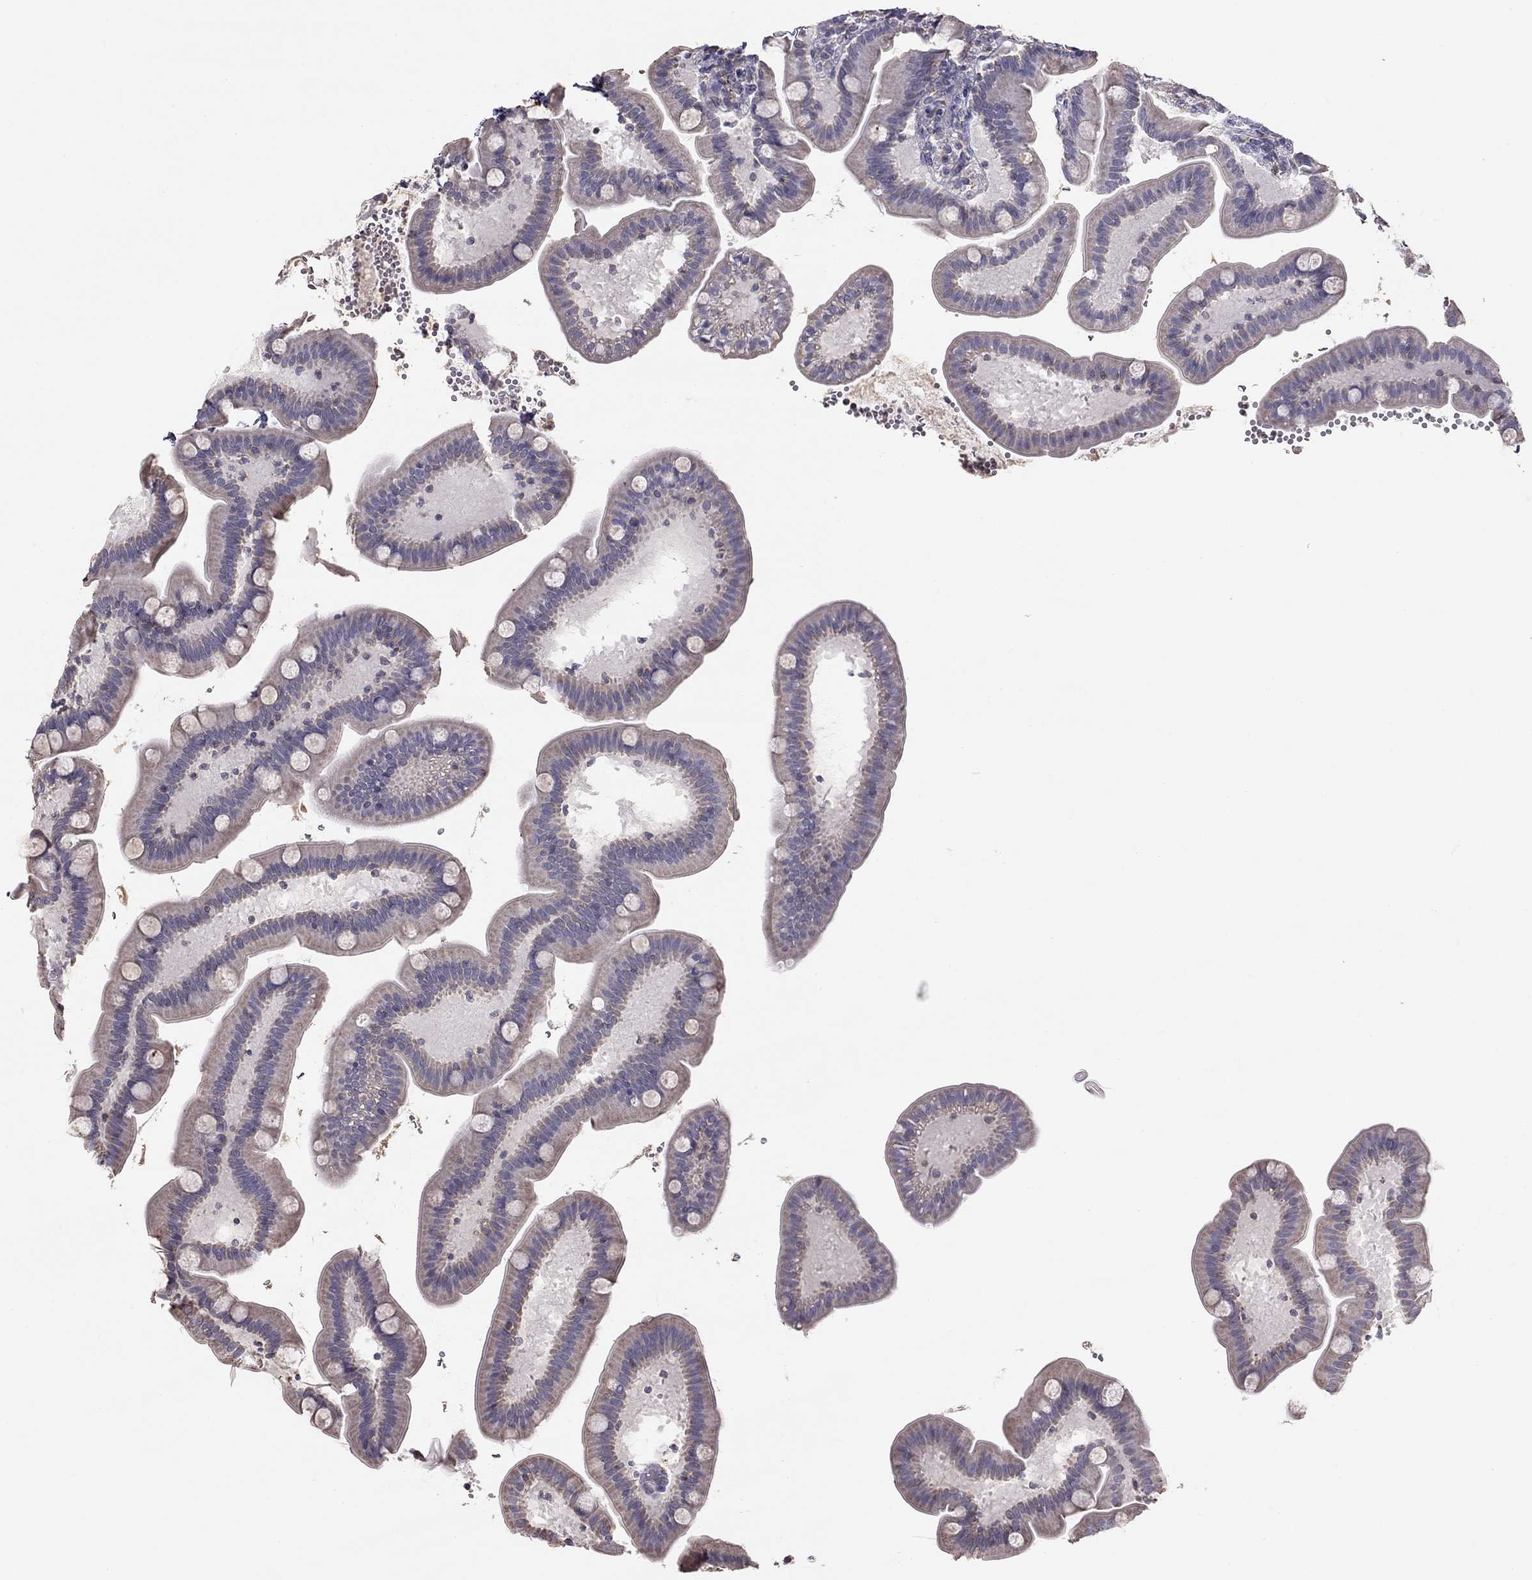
{"staining": {"intensity": "weak", "quantity": "<25%", "location": "cytoplasmic/membranous"}, "tissue": "small intestine", "cell_type": "Glandular cells", "image_type": "normal", "snomed": [{"axis": "morphology", "description": "Normal tissue, NOS"}, {"axis": "topography", "description": "Small intestine"}], "caption": "This histopathology image is of unremarkable small intestine stained with IHC to label a protein in brown with the nuclei are counter-stained blue. There is no expression in glandular cells. (DAB immunohistochemistry (IHC) with hematoxylin counter stain).", "gene": "LRIT3", "patient": {"sex": "male", "age": 66}}